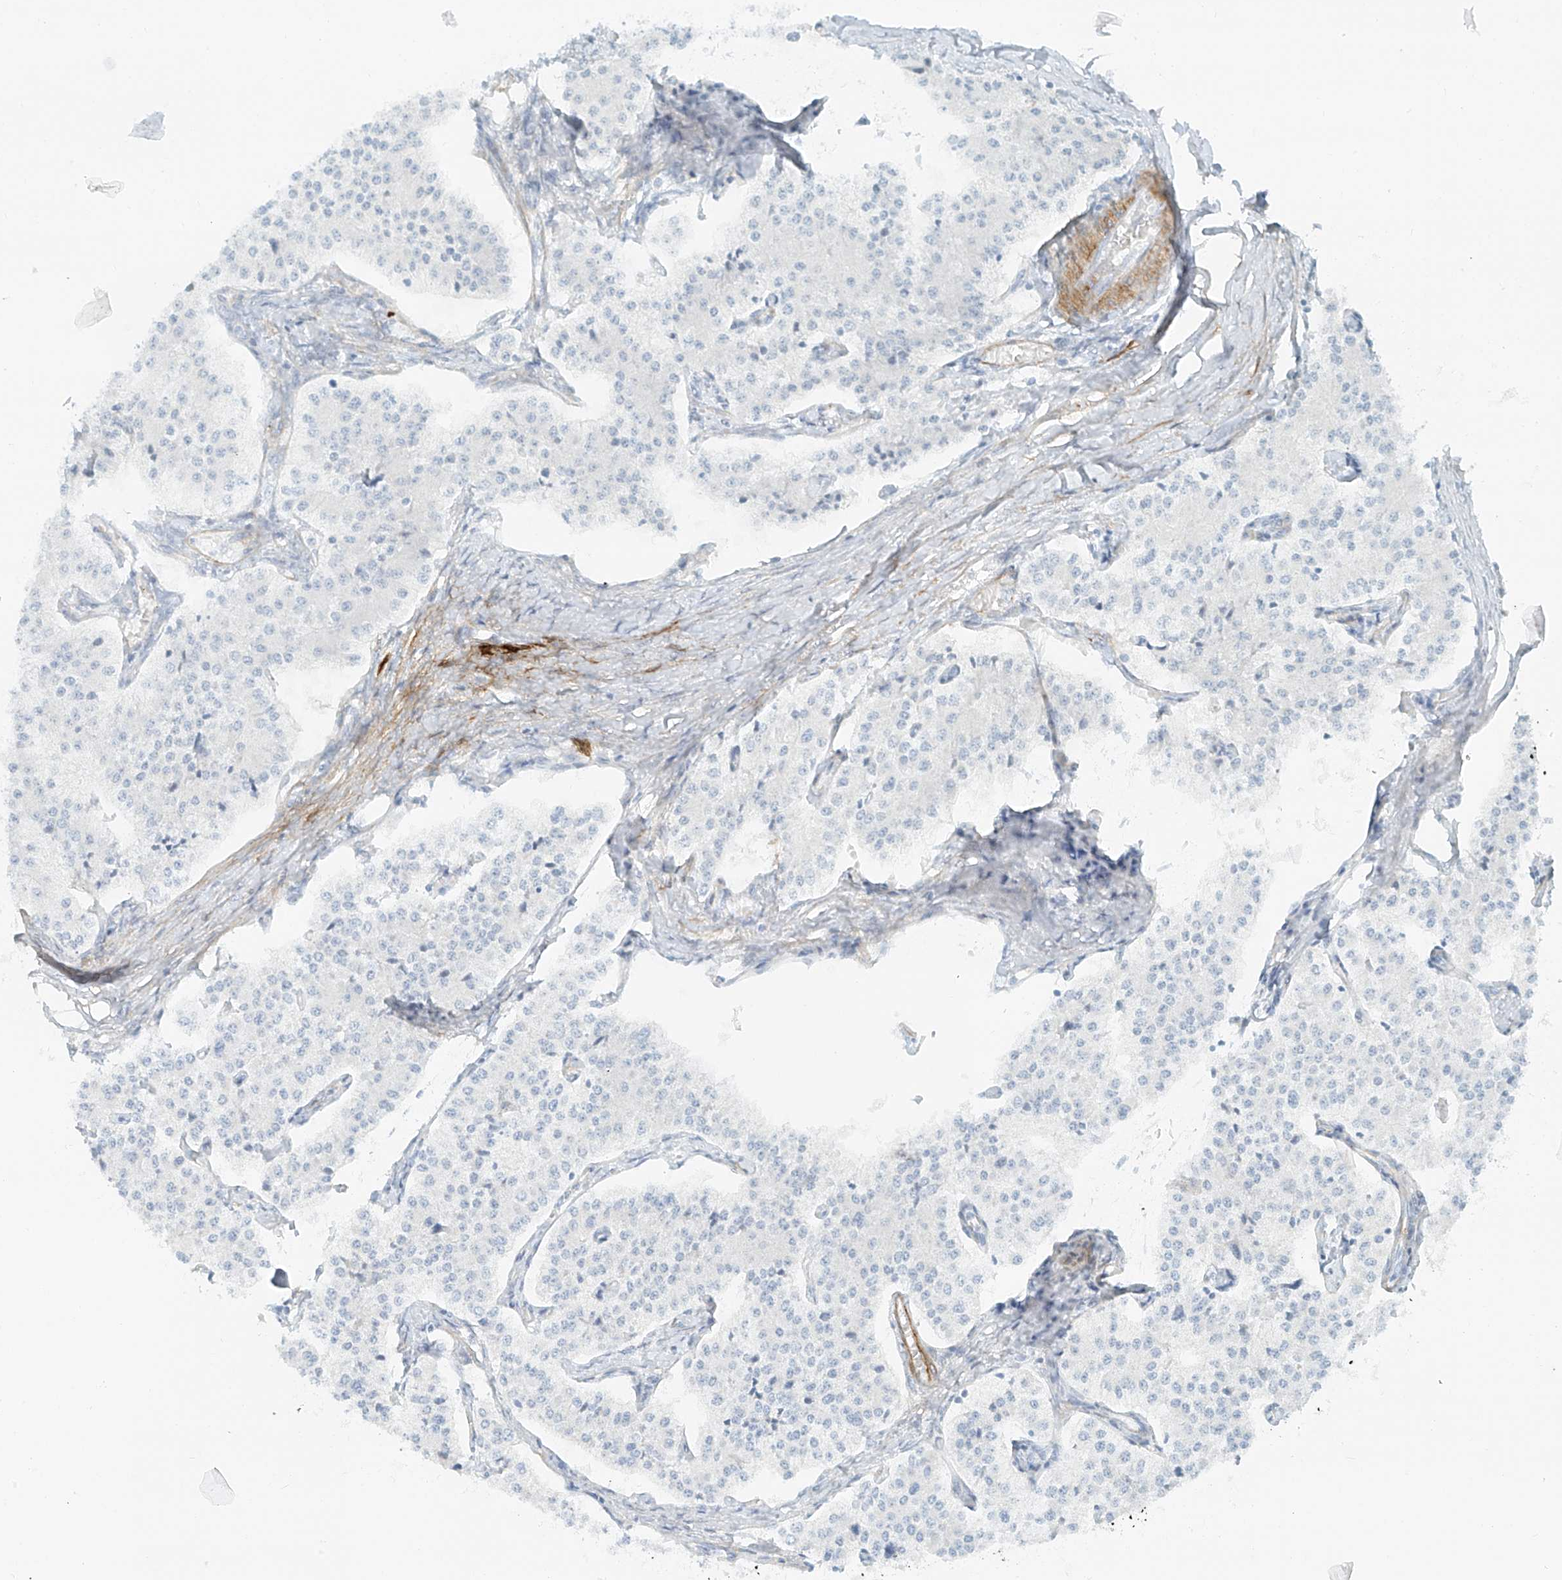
{"staining": {"intensity": "negative", "quantity": "none", "location": "none"}, "tissue": "carcinoid", "cell_type": "Tumor cells", "image_type": "cancer", "snomed": [{"axis": "morphology", "description": "Carcinoid, malignant, NOS"}, {"axis": "topography", "description": "Colon"}], "caption": "A histopathology image of human carcinoid is negative for staining in tumor cells.", "gene": "SMCP", "patient": {"sex": "female", "age": 52}}